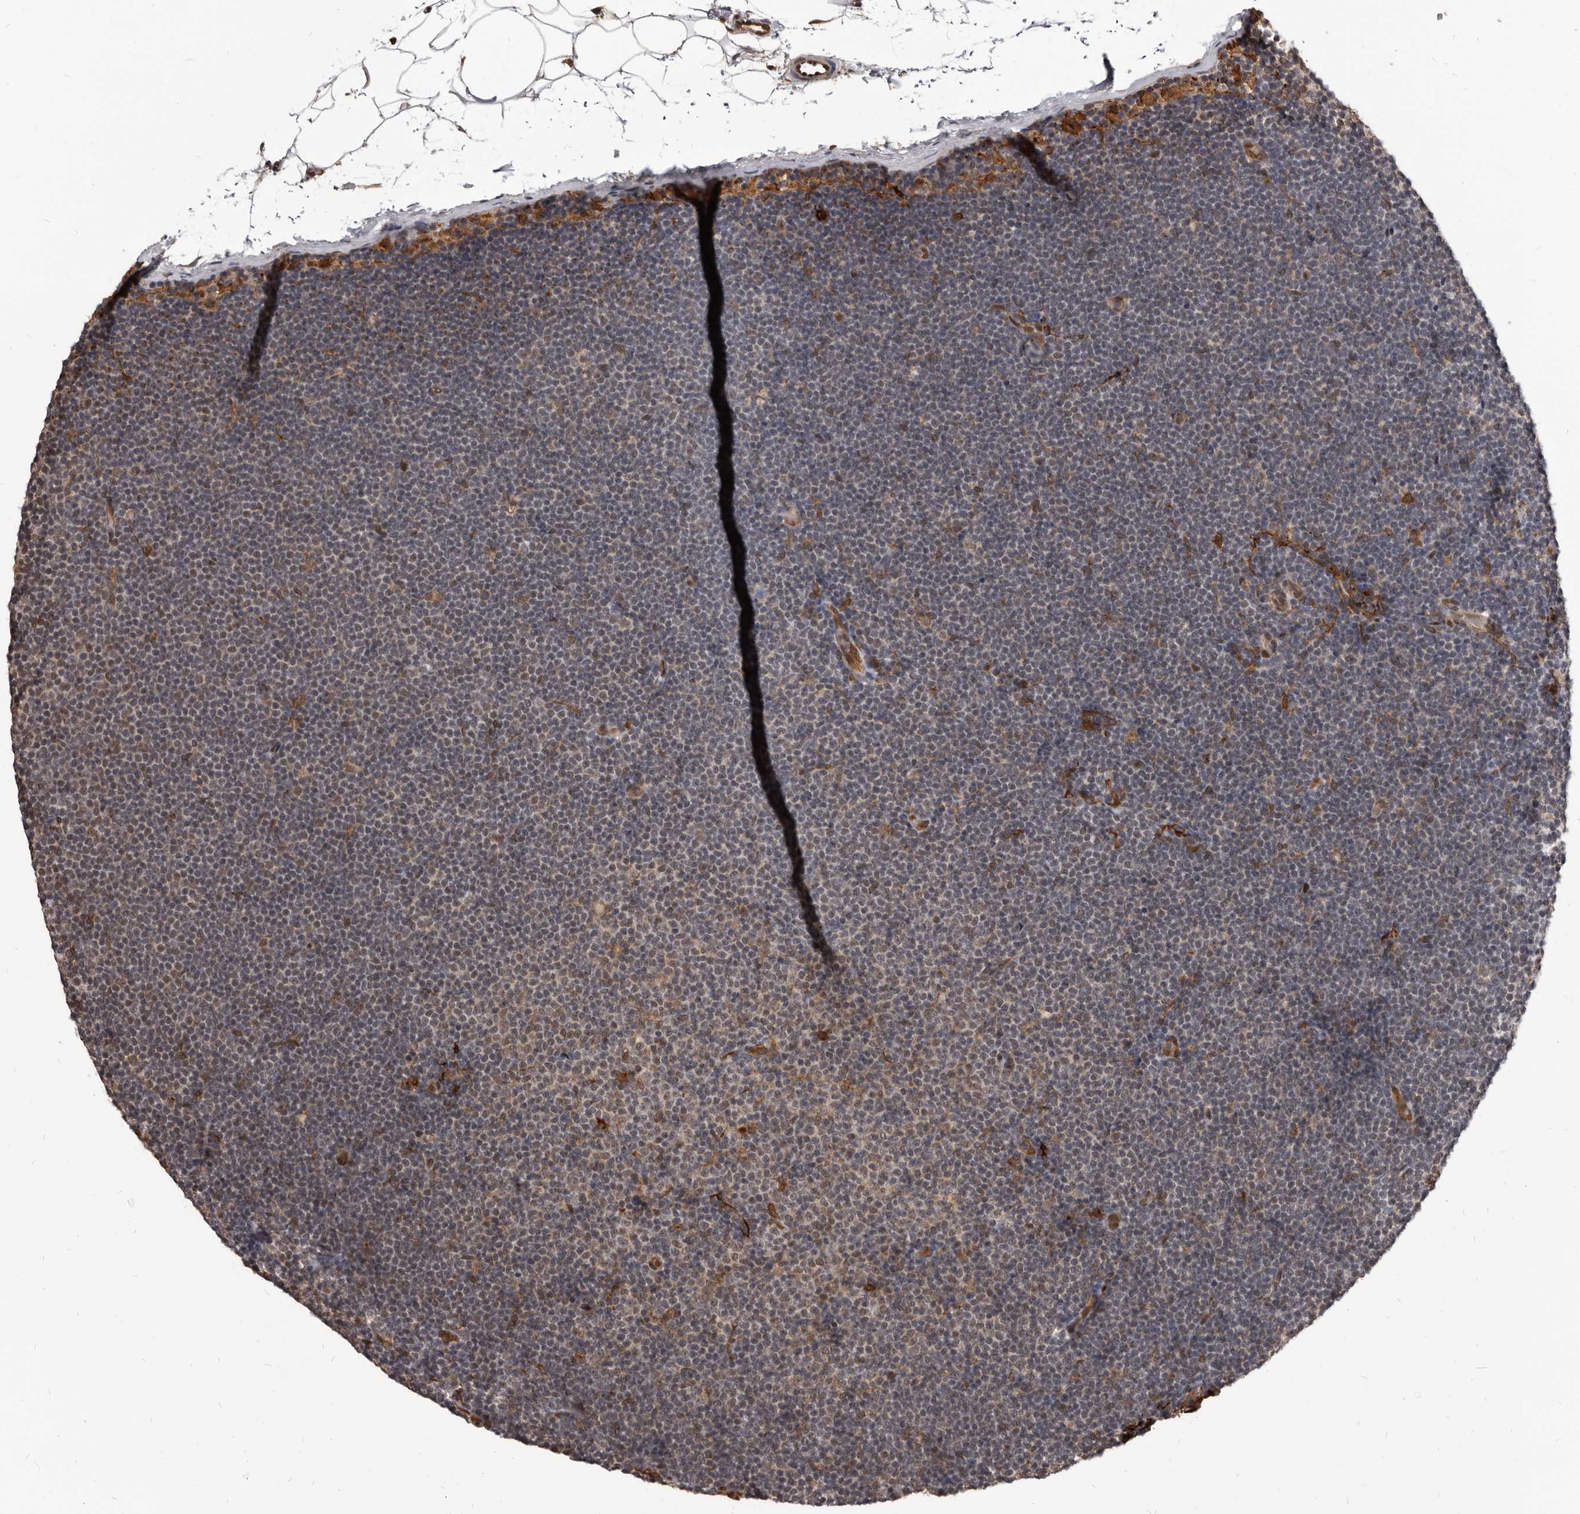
{"staining": {"intensity": "weak", "quantity": "<25%", "location": "cytoplasmic/membranous"}, "tissue": "lymphoma", "cell_type": "Tumor cells", "image_type": "cancer", "snomed": [{"axis": "morphology", "description": "Malignant lymphoma, non-Hodgkin's type, Low grade"}, {"axis": "topography", "description": "Lymph node"}], "caption": "Lymphoma was stained to show a protein in brown. There is no significant expression in tumor cells.", "gene": "ADAMTS20", "patient": {"sex": "female", "age": 53}}